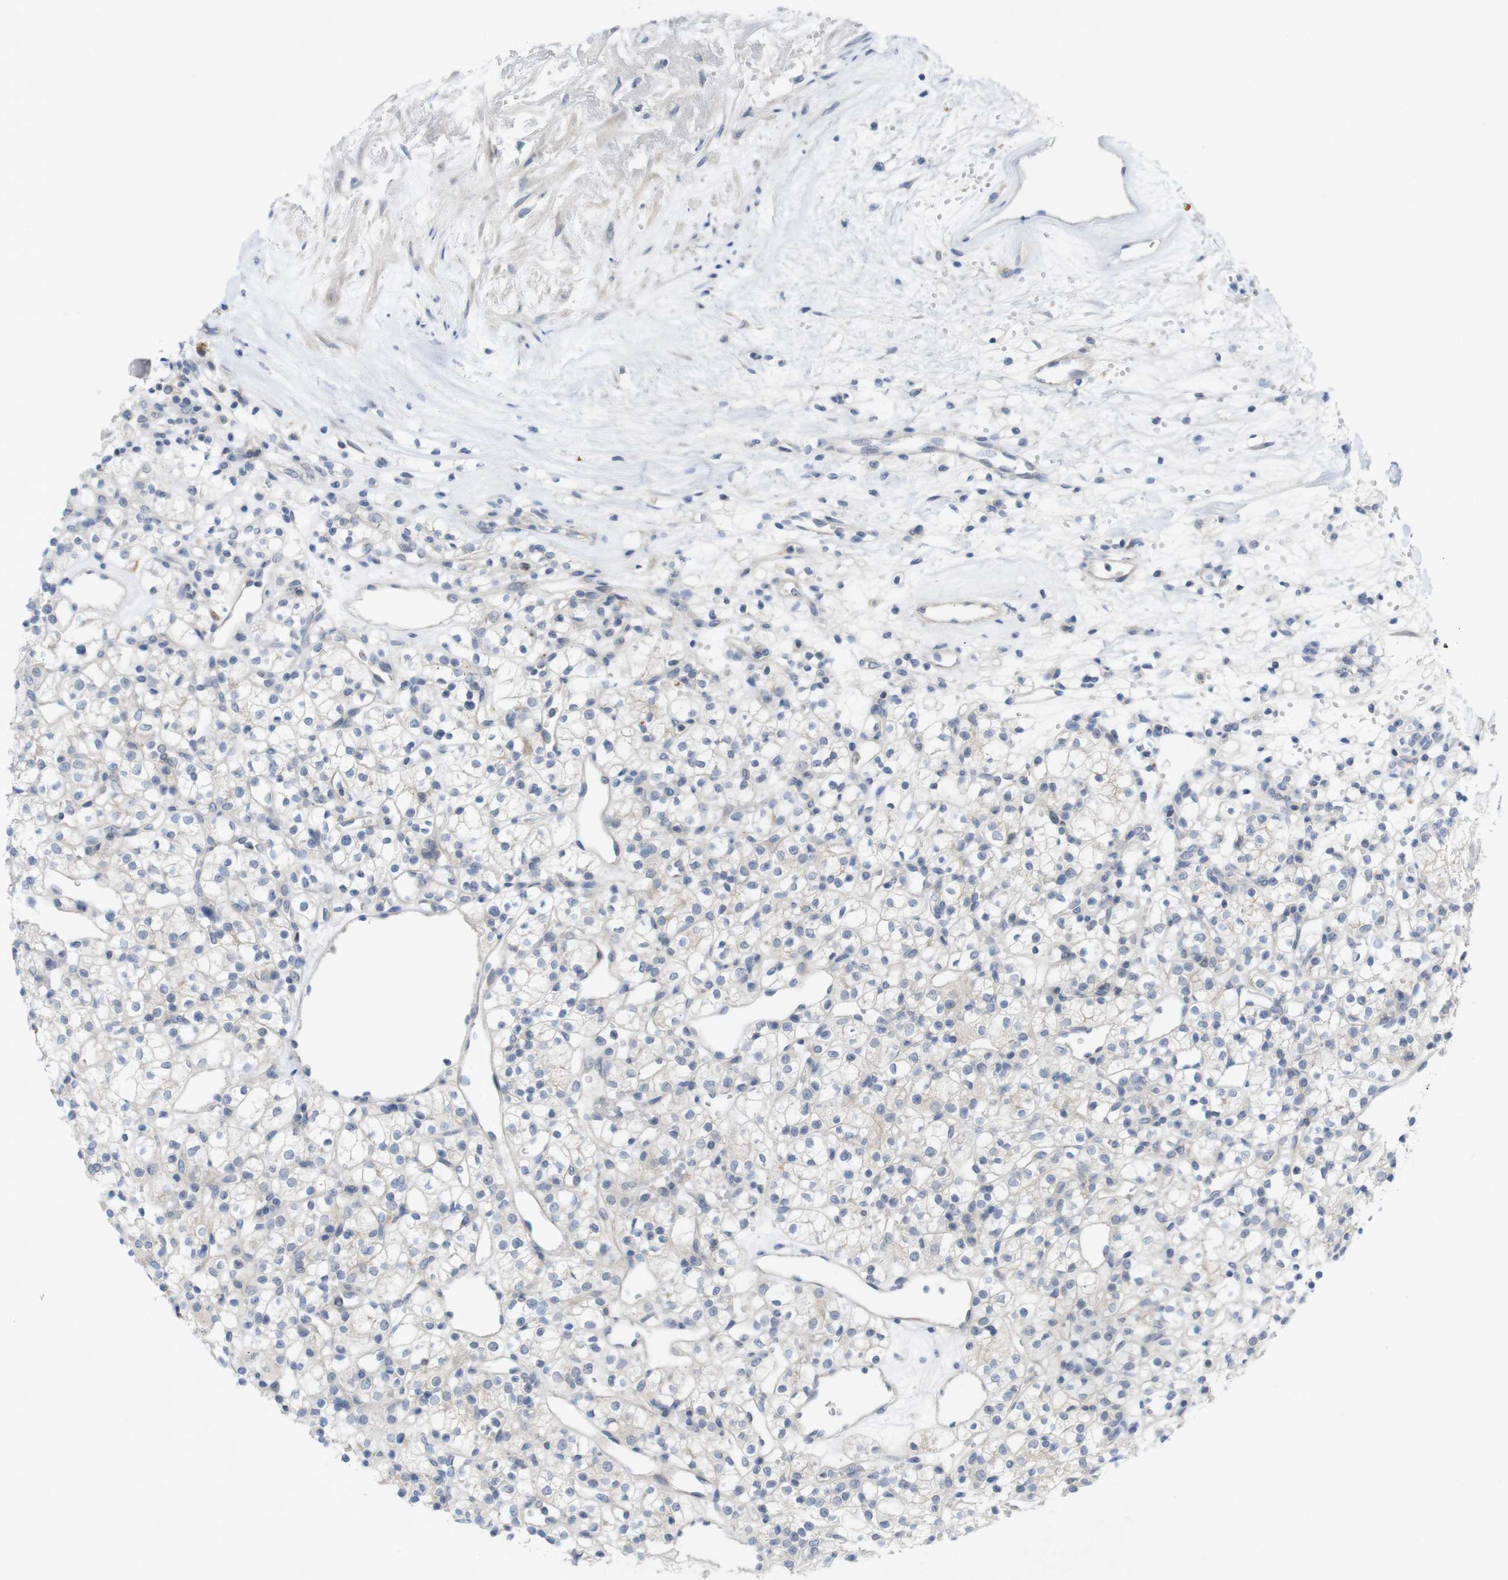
{"staining": {"intensity": "negative", "quantity": "none", "location": "none"}, "tissue": "renal cancer", "cell_type": "Tumor cells", "image_type": "cancer", "snomed": [{"axis": "morphology", "description": "Adenocarcinoma, NOS"}, {"axis": "topography", "description": "Kidney"}], "caption": "Adenocarcinoma (renal) stained for a protein using immunohistochemistry (IHC) shows no staining tumor cells.", "gene": "SLAMF7", "patient": {"sex": "female", "age": 60}}